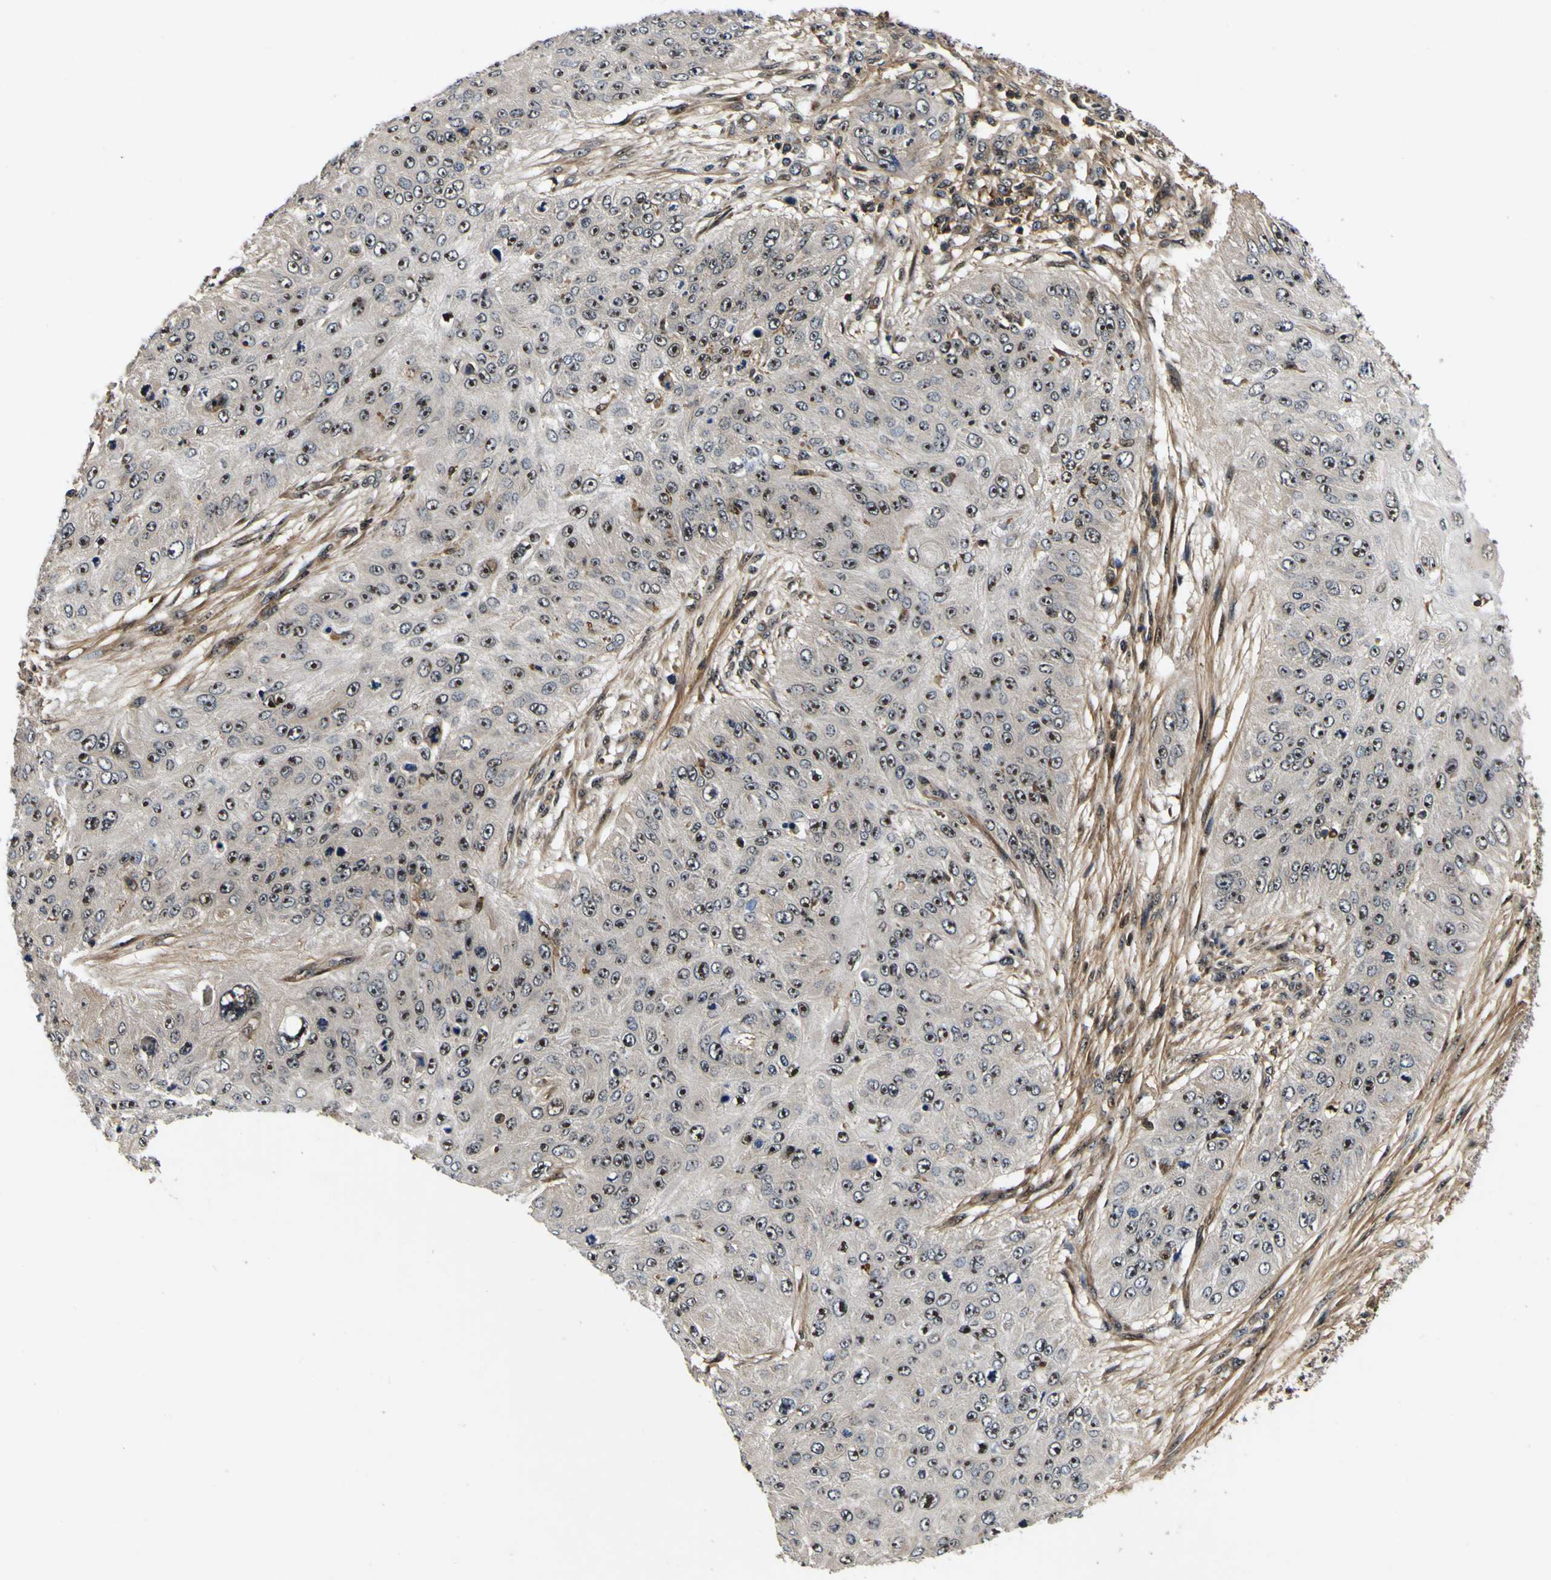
{"staining": {"intensity": "strong", "quantity": ">75%", "location": "nuclear"}, "tissue": "skin cancer", "cell_type": "Tumor cells", "image_type": "cancer", "snomed": [{"axis": "morphology", "description": "Squamous cell carcinoma, NOS"}, {"axis": "topography", "description": "Skin"}], "caption": "Immunohistochemistry staining of squamous cell carcinoma (skin), which demonstrates high levels of strong nuclear expression in approximately >75% of tumor cells indicating strong nuclear protein expression. The staining was performed using DAB (brown) for protein detection and nuclei were counterstained in hematoxylin (blue).", "gene": "LRP4", "patient": {"sex": "female", "age": 80}}